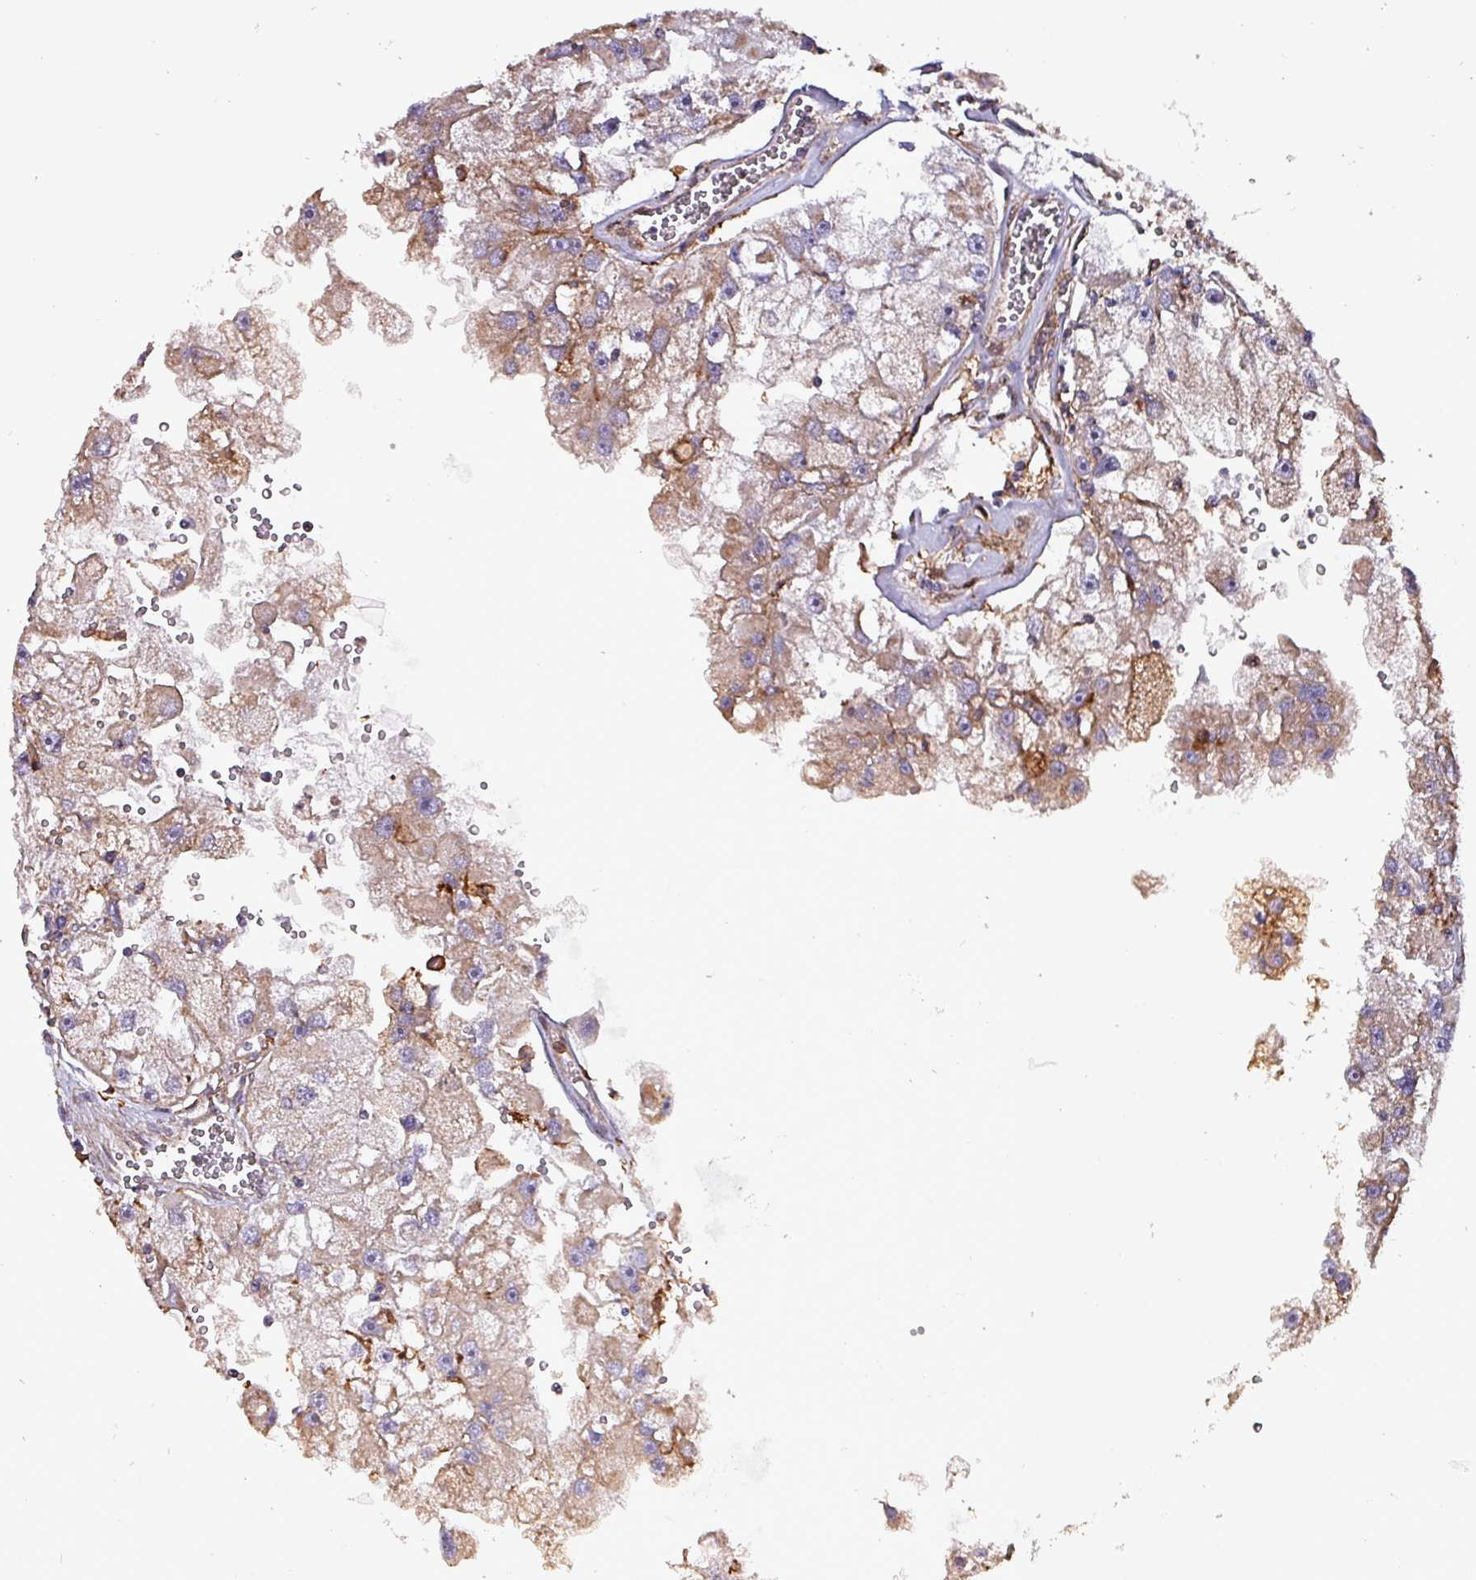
{"staining": {"intensity": "weak", "quantity": "25%-75%", "location": "cytoplasmic/membranous"}, "tissue": "renal cancer", "cell_type": "Tumor cells", "image_type": "cancer", "snomed": [{"axis": "morphology", "description": "Adenocarcinoma, NOS"}, {"axis": "topography", "description": "Kidney"}], "caption": "Immunohistochemical staining of renal cancer (adenocarcinoma) demonstrates low levels of weak cytoplasmic/membranous expression in approximately 25%-75% of tumor cells. The protein is shown in brown color, while the nuclei are stained blue.", "gene": "SCIN", "patient": {"sex": "male", "age": 63}}